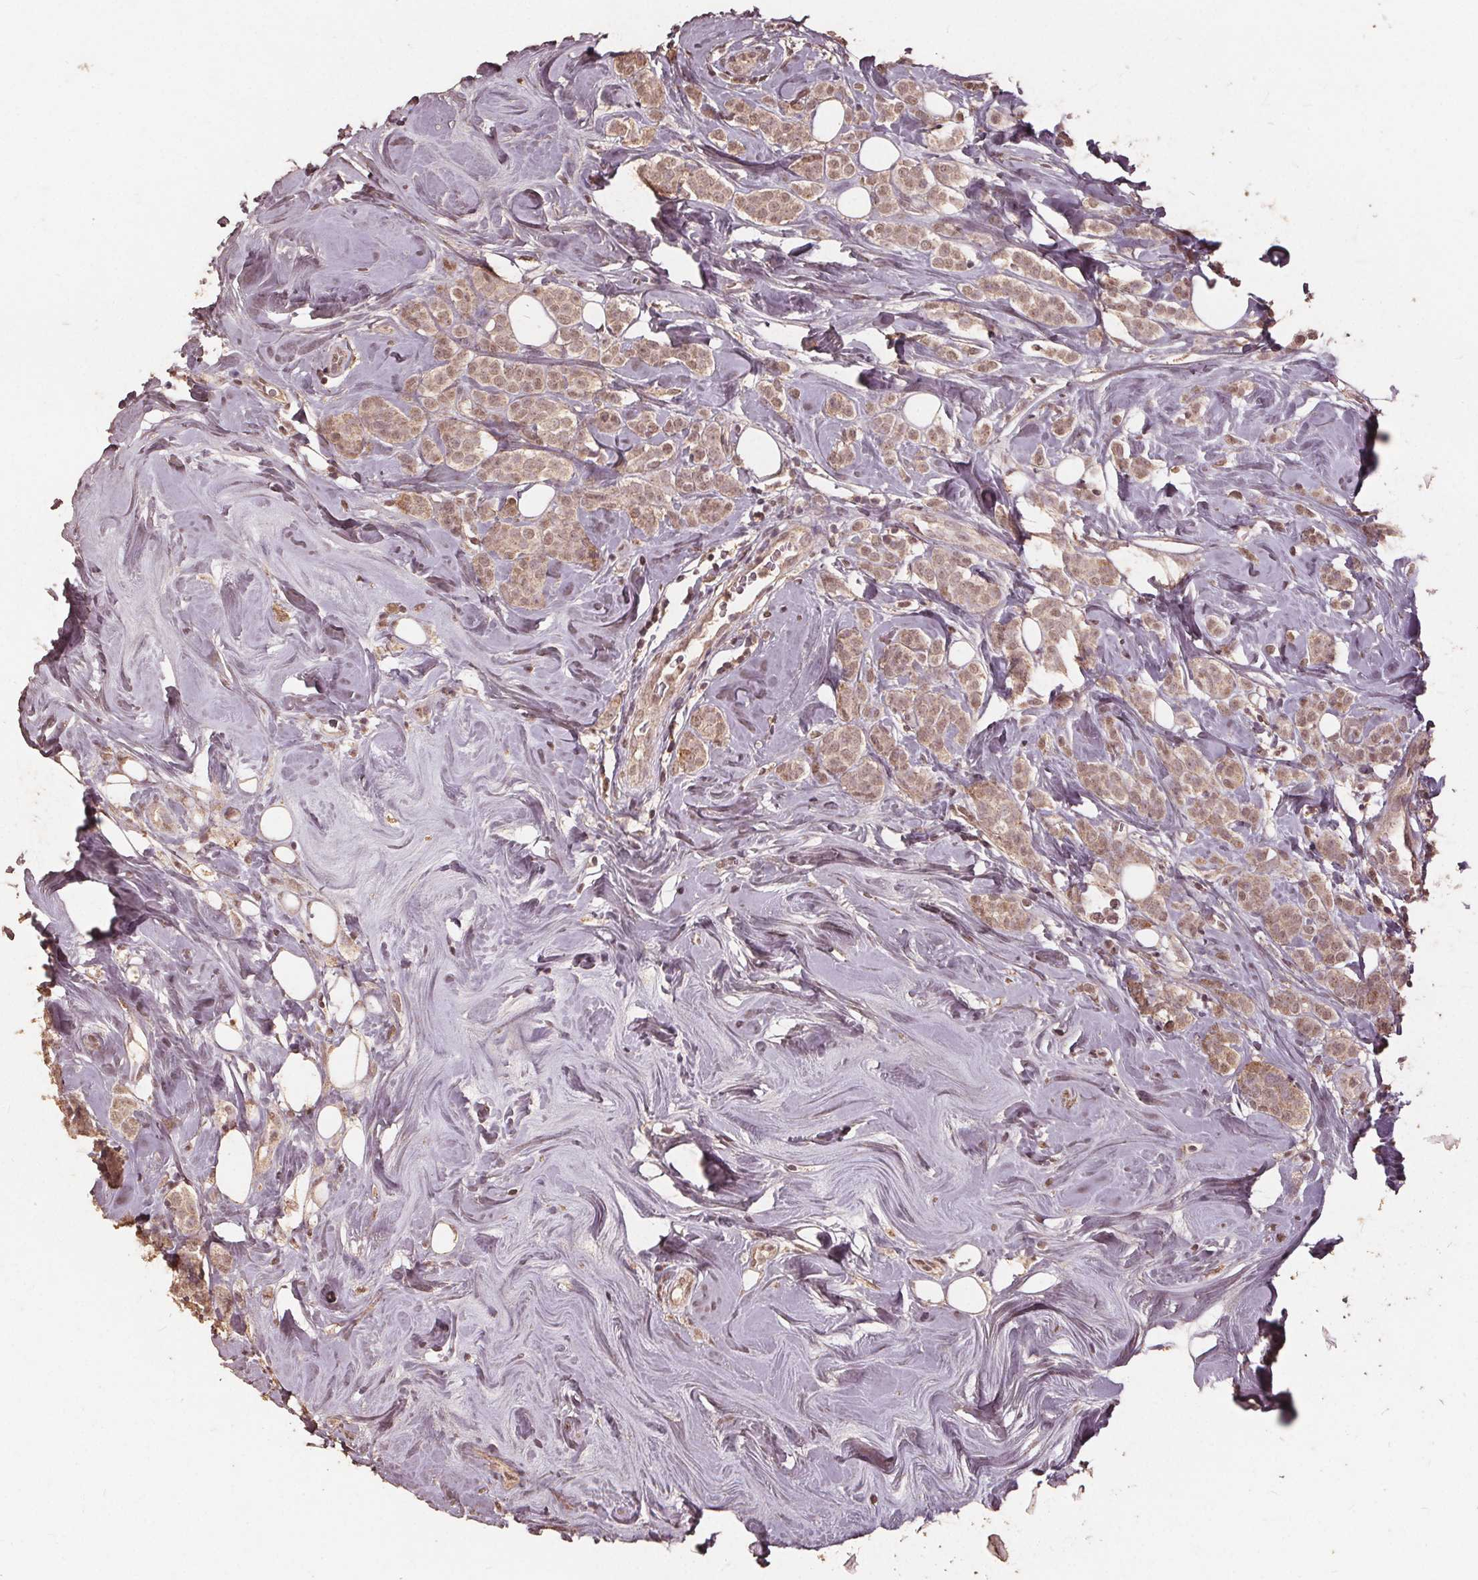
{"staining": {"intensity": "weak", "quantity": ">75%", "location": "cytoplasmic/membranous,nuclear"}, "tissue": "breast cancer", "cell_type": "Tumor cells", "image_type": "cancer", "snomed": [{"axis": "morphology", "description": "Lobular carcinoma"}, {"axis": "topography", "description": "Breast"}], "caption": "Tumor cells reveal weak cytoplasmic/membranous and nuclear staining in approximately >75% of cells in breast lobular carcinoma. Using DAB (3,3'-diaminobenzidine) (brown) and hematoxylin (blue) stains, captured at high magnification using brightfield microscopy.", "gene": "DSG3", "patient": {"sex": "female", "age": 49}}